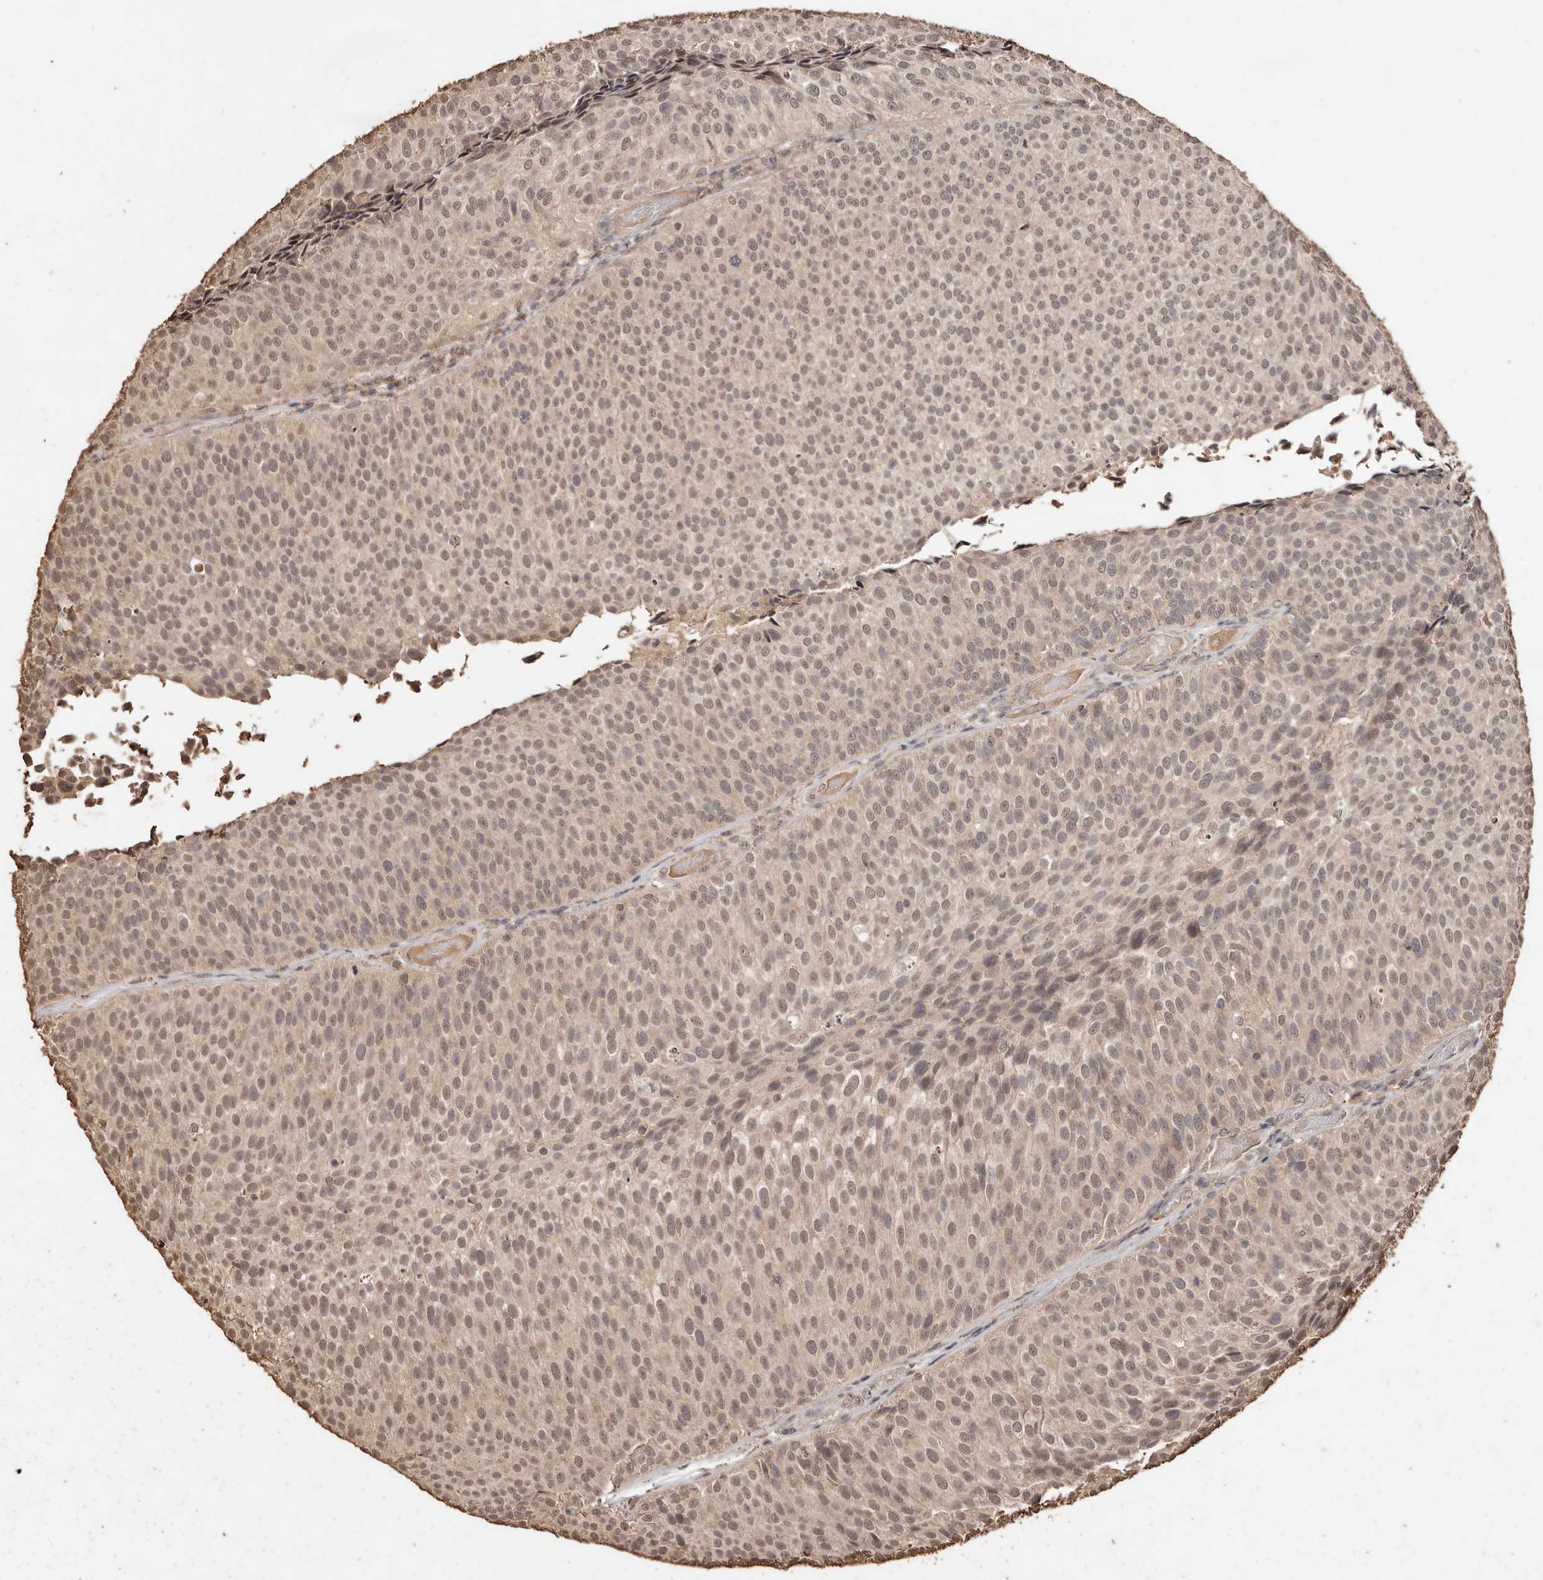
{"staining": {"intensity": "weak", "quantity": ">75%", "location": "cytoplasmic/membranous,nuclear"}, "tissue": "urothelial cancer", "cell_type": "Tumor cells", "image_type": "cancer", "snomed": [{"axis": "morphology", "description": "Urothelial carcinoma, Low grade"}, {"axis": "topography", "description": "Urinary bladder"}], "caption": "Immunohistochemistry of urothelial cancer reveals low levels of weak cytoplasmic/membranous and nuclear expression in about >75% of tumor cells. The protein of interest is stained brown, and the nuclei are stained in blue (DAB (3,3'-diaminobenzidine) IHC with brightfield microscopy, high magnification).", "gene": "PKDCC", "patient": {"sex": "male", "age": 86}}